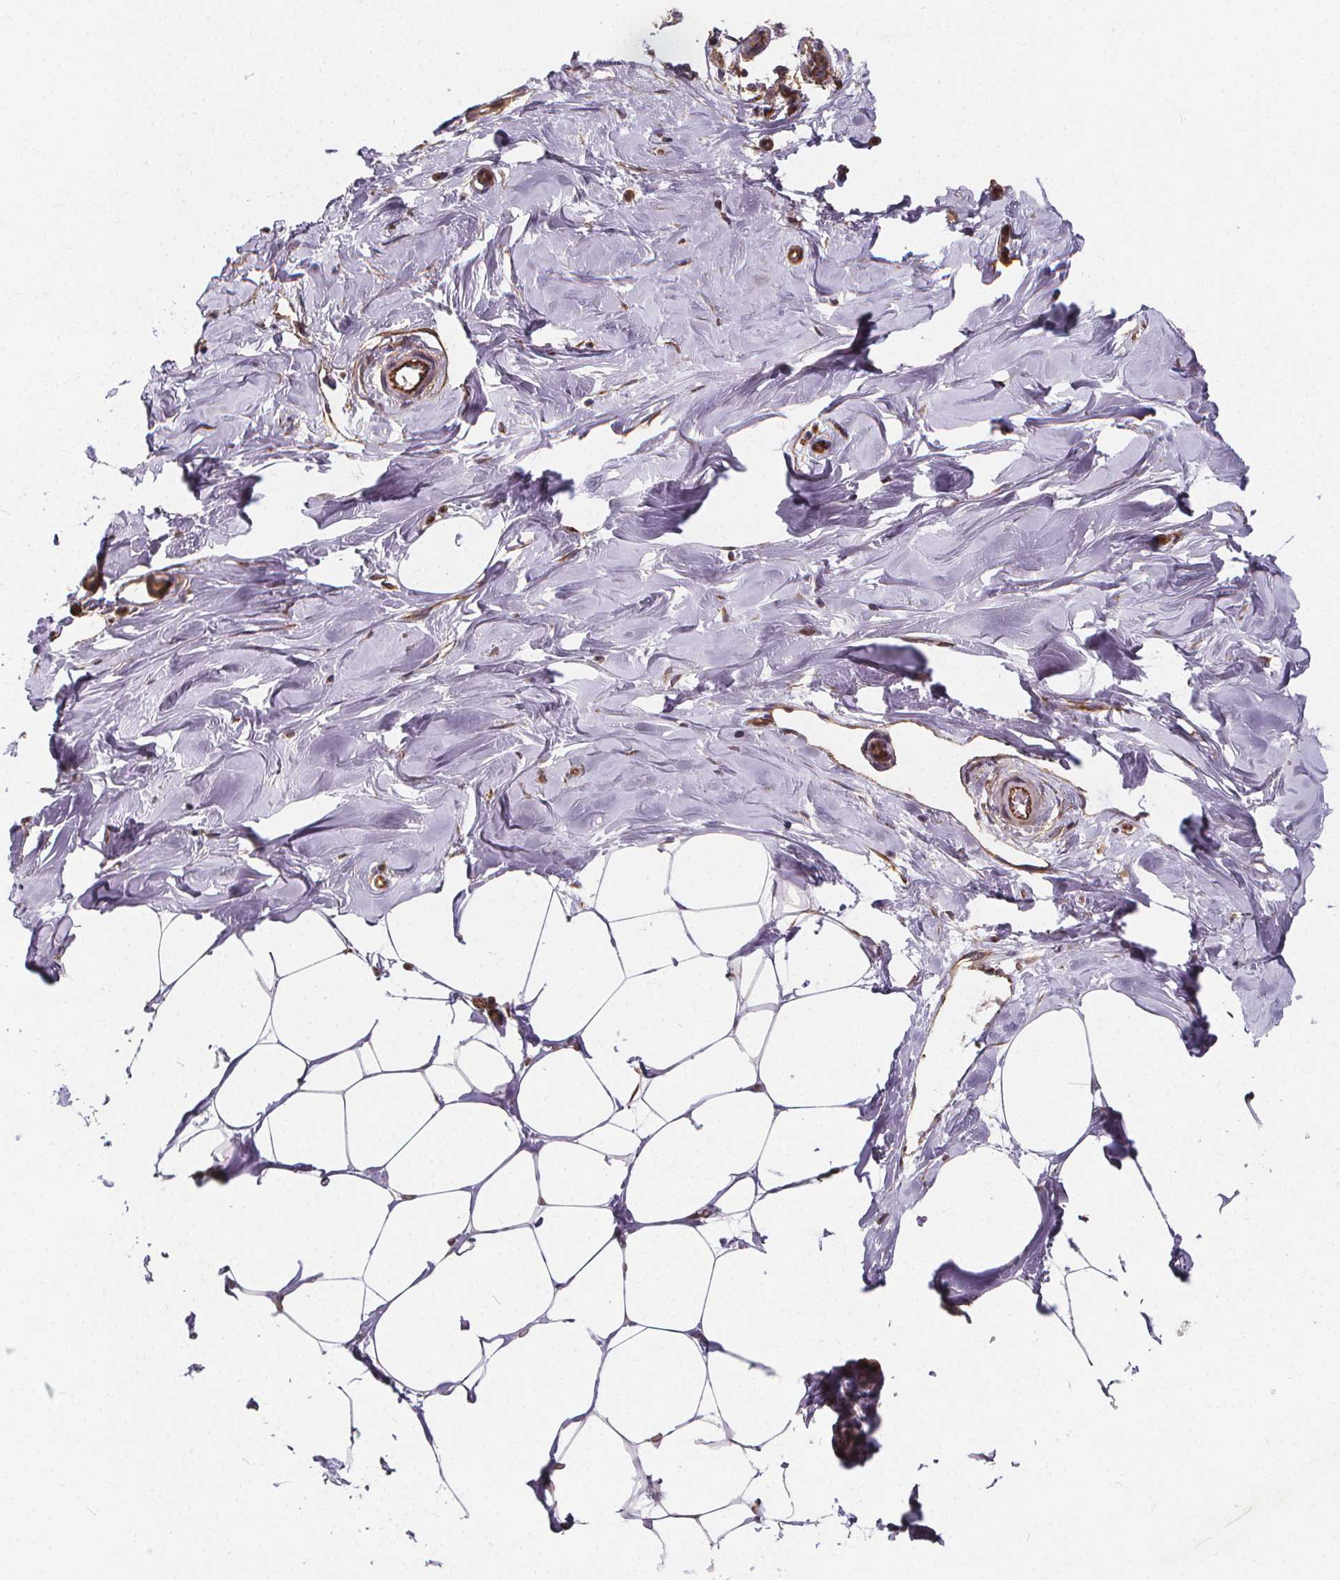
{"staining": {"intensity": "moderate", "quantity": "25%-75%", "location": "cytoplasmic/membranous"}, "tissue": "breast", "cell_type": "Adipocytes", "image_type": "normal", "snomed": [{"axis": "morphology", "description": "Normal tissue, NOS"}, {"axis": "topography", "description": "Breast"}], "caption": "Human breast stained for a protein (brown) reveals moderate cytoplasmic/membranous positive staining in about 25%-75% of adipocytes.", "gene": "CLINT1", "patient": {"sex": "female", "age": 27}}